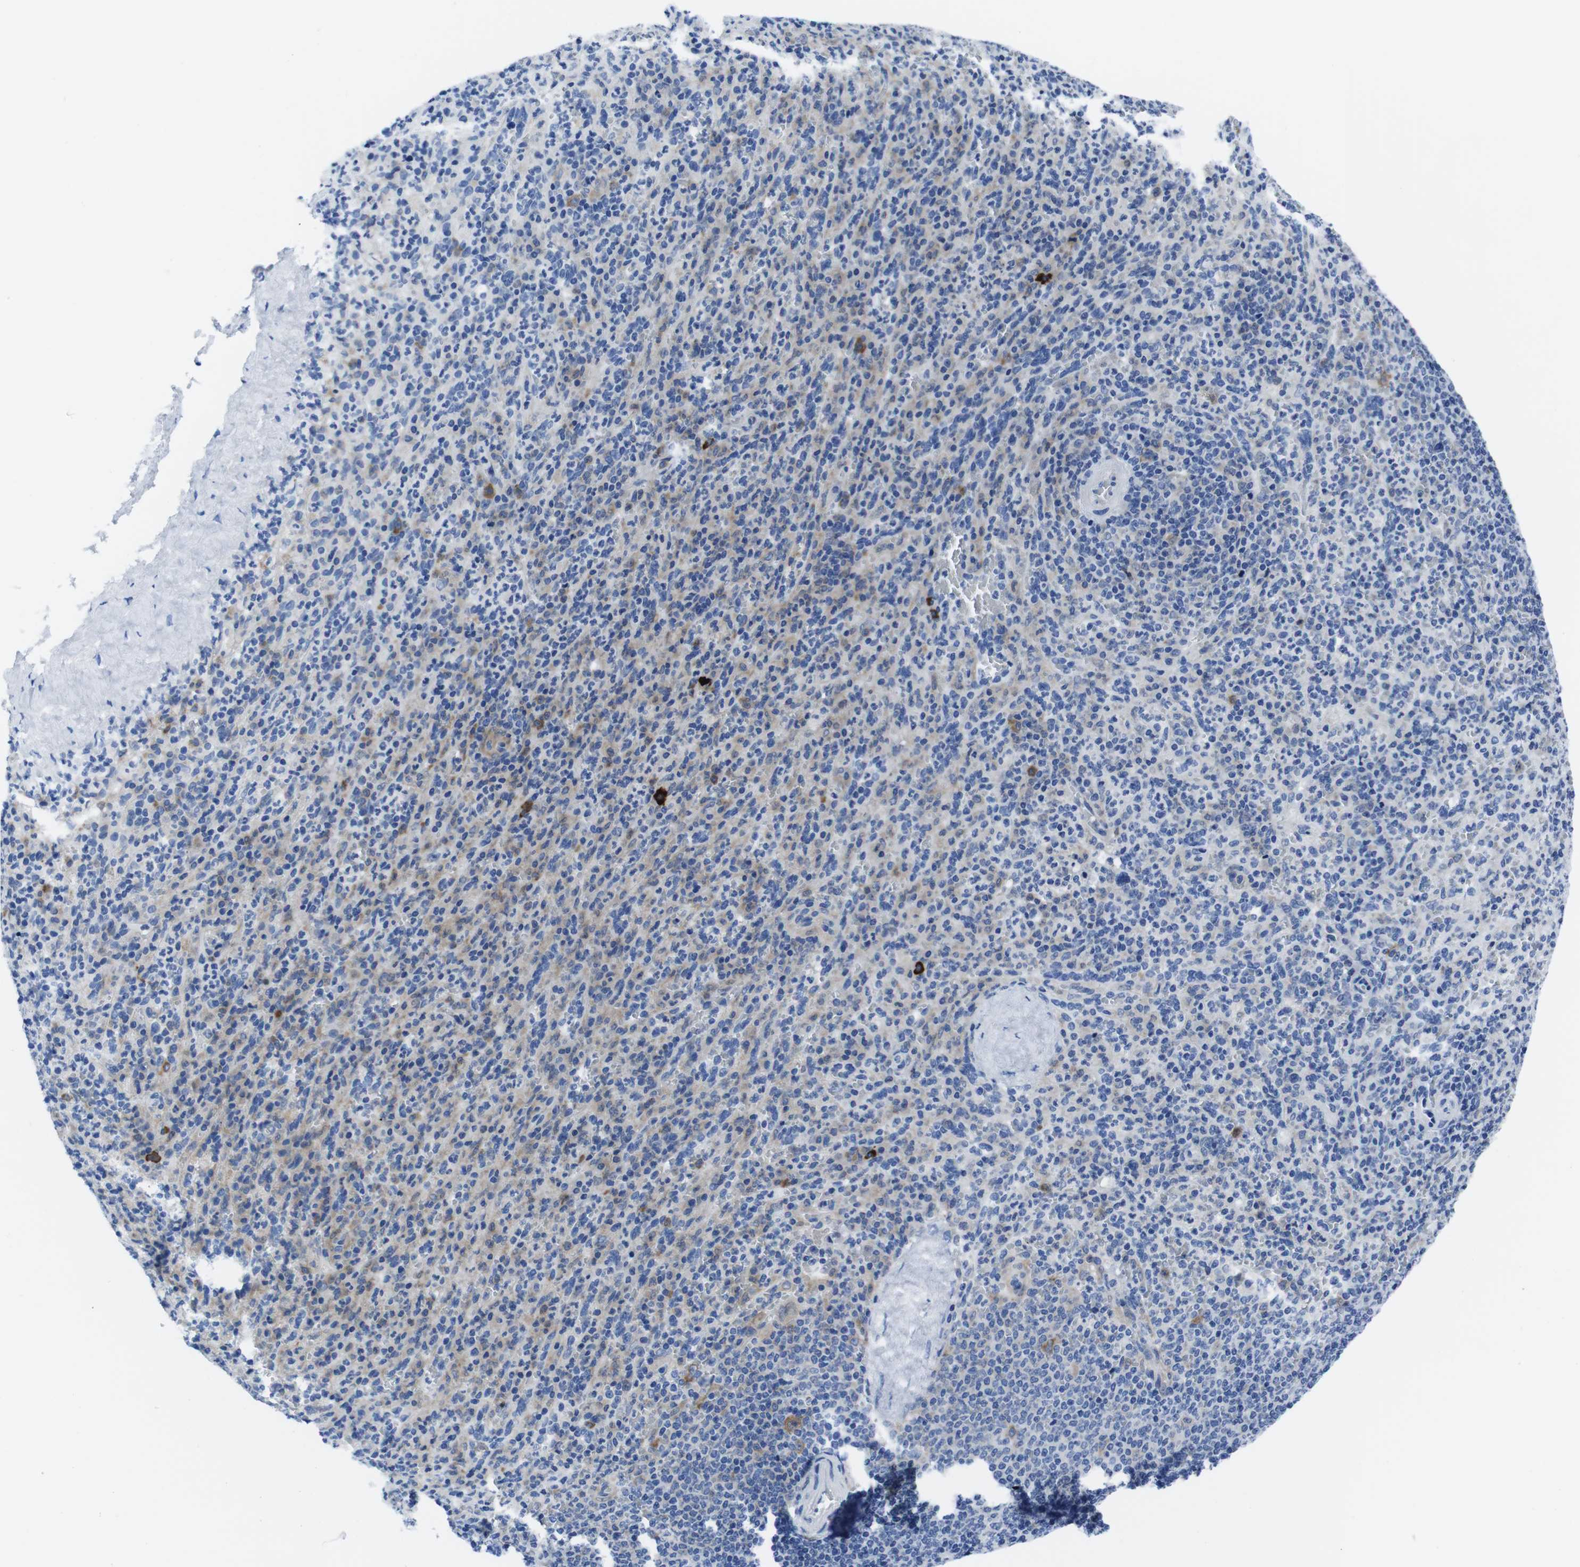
{"staining": {"intensity": "negative", "quantity": "none", "location": "none"}, "tissue": "spleen", "cell_type": "Cells in red pulp", "image_type": "normal", "snomed": [{"axis": "morphology", "description": "Normal tissue, NOS"}, {"axis": "topography", "description": "Spleen"}], "caption": "Immunohistochemistry (IHC) image of normal spleen: spleen stained with DAB (3,3'-diaminobenzidine) demonstrates no significant protein positivity in cells in red pulp. (DAB immunohistochemistry (IHC) visualized using brightfield microscopy, high magnification).", "gene": "EIF4A1", "patient": {"sex": "male", "age": 36}}